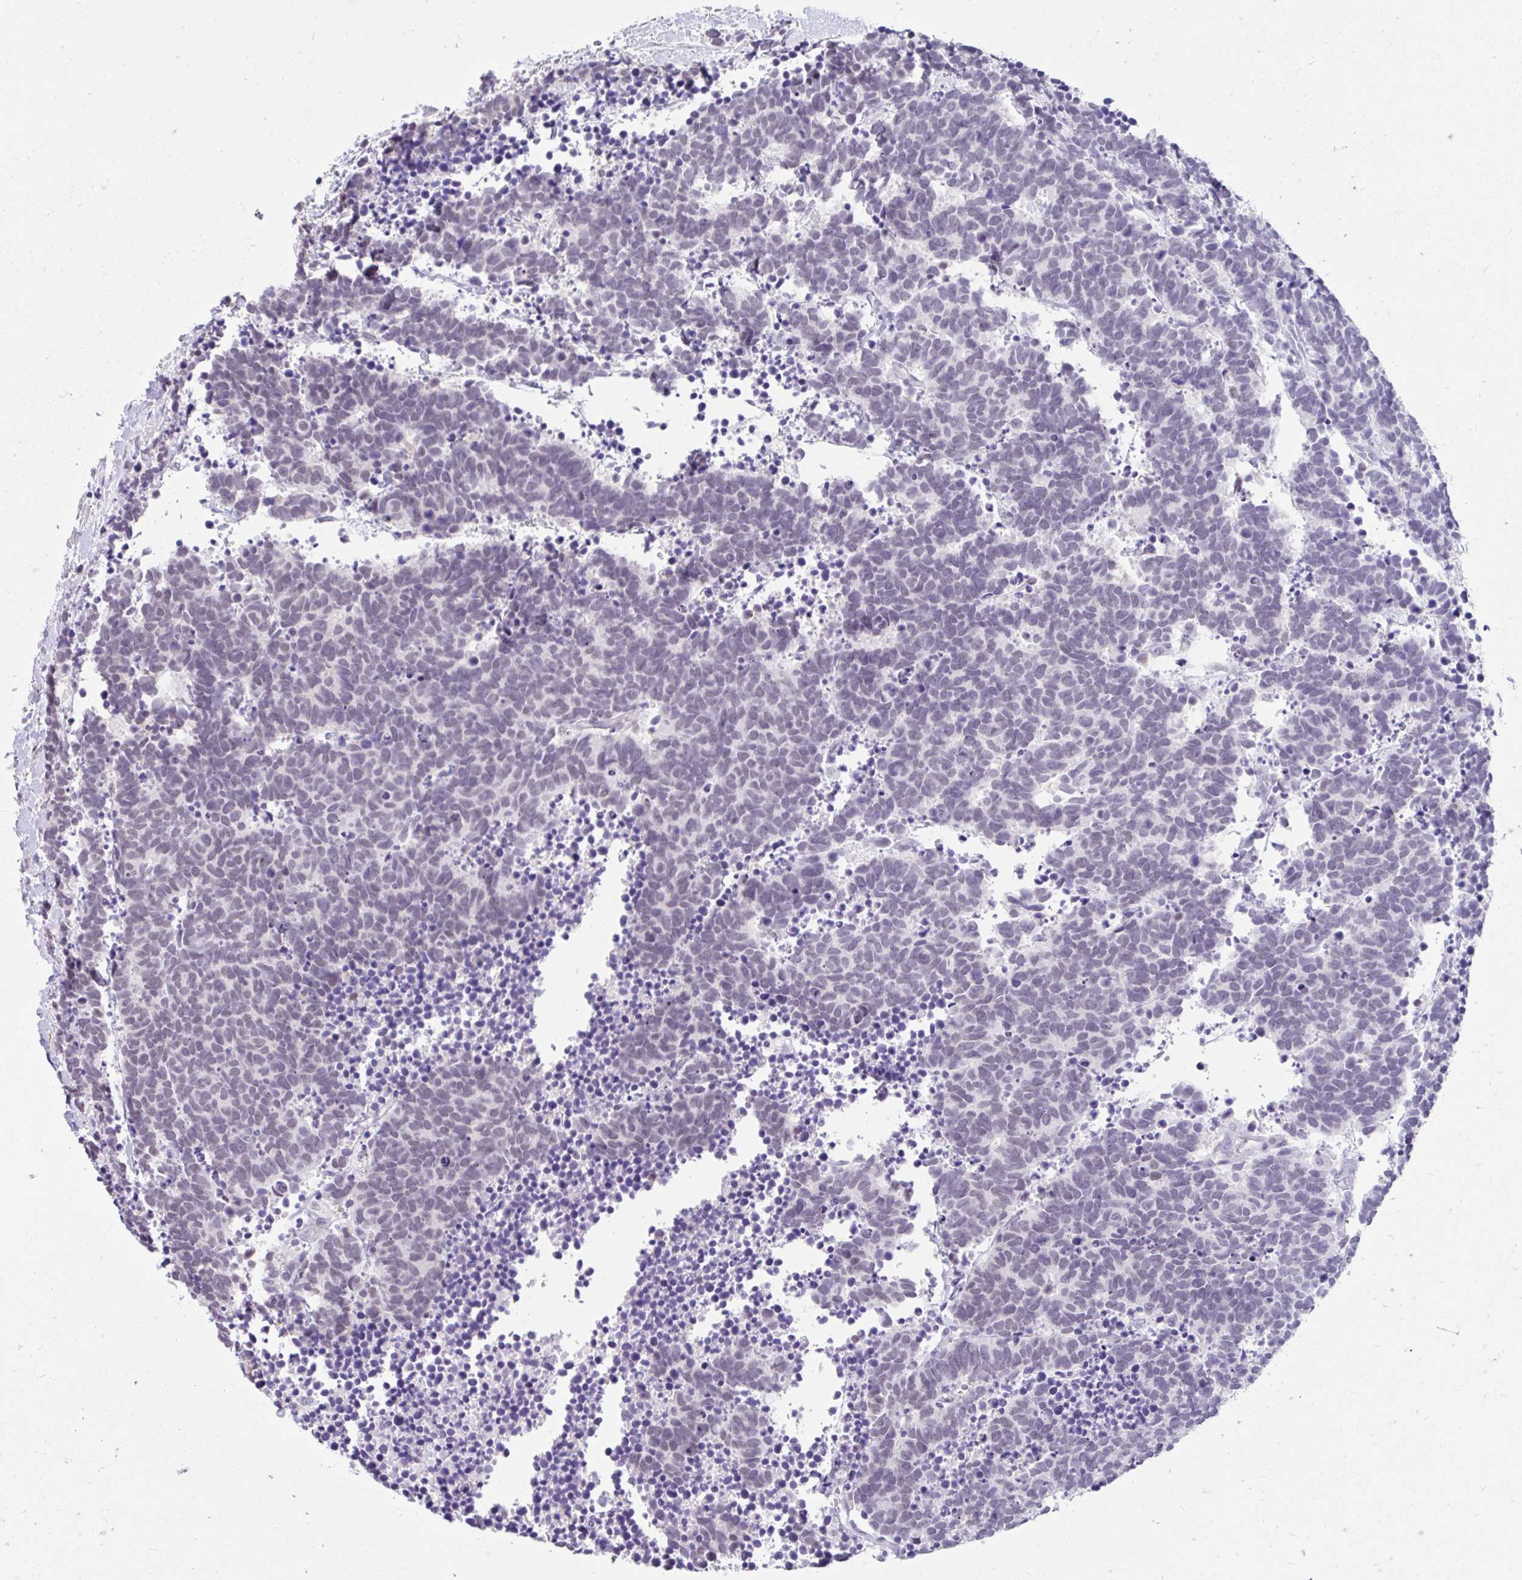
{"staining": {"intensity": "negative", "quantity": "none", "location": "none"}, "tissue": "carcinoid", "cell_type": "Tumor cells", "image_type": "cancer", "snomed": [{"axis": "morphology", "description": "Carcinoma, NOS"}, {"axis": "morphology", "description": "Carcinoid, malignant, NOS"}, {"axis": "topography", "description": "Prostate"}], "caption": "Photomicrograph shows no significant protein expression in tumor cells of carcinoid. Brightfield microscopy of immunohistochemistry stained with DAB (3,3'-diaminobenzidine) (brown) and hematoxylin (blue), captured at high magnification.", "gene": "DCAF17", "patient": {"sex": "male", "age": 57}}